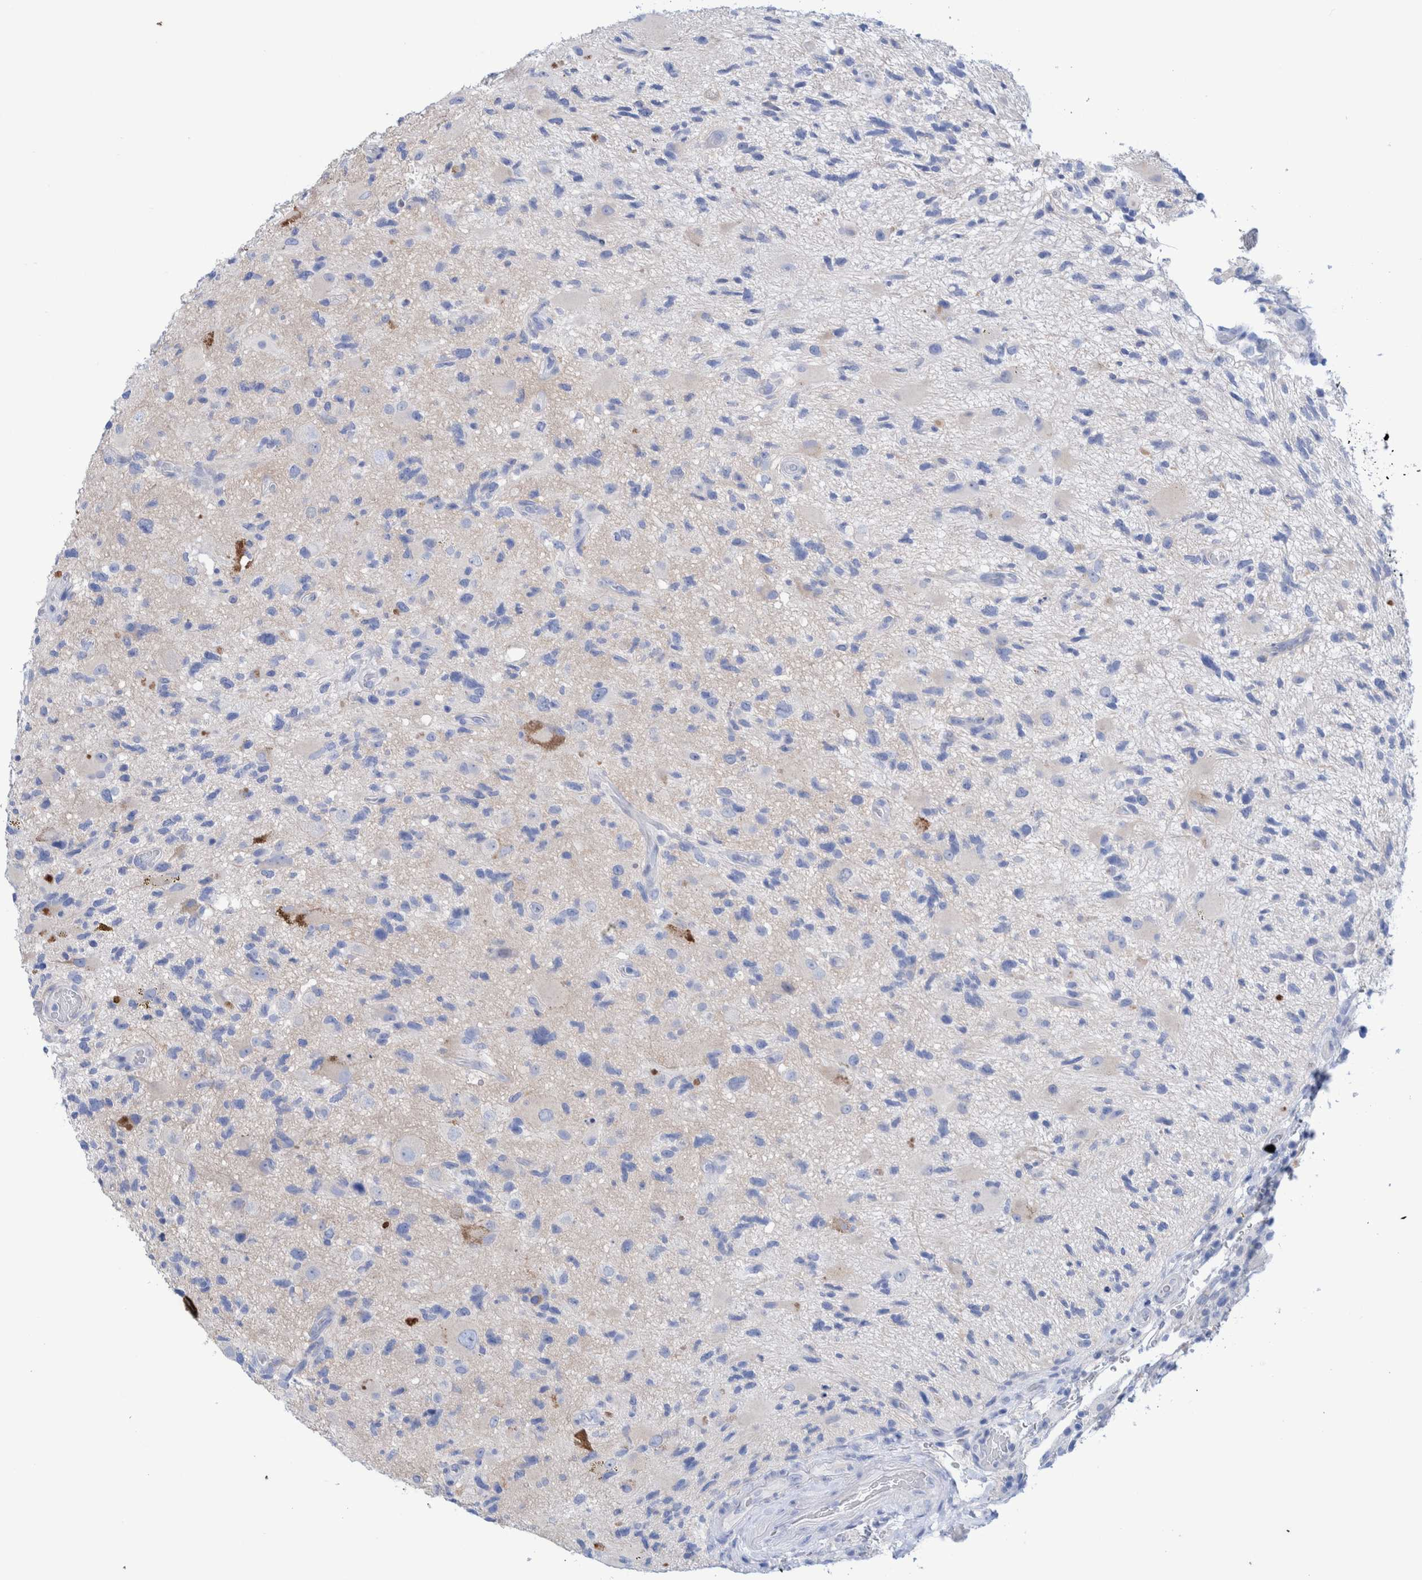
{"staining": {"intensity": "negative", "quantity": "none", "location": "none"}, "tissue": "glioma", "cell_type": "Tumor cells", "image_type": "cancer", "snomed": [{"axis": "morphology", "description": "Glioma, malignant, High grade"}, {"axis": "topography", "description": "Brain"}], "caption": "Tumor cells are negative for protein expression in human high-grade glioma (malignant).", "gene": "PERP", "patient": {"sex": "male", "age": 33}}